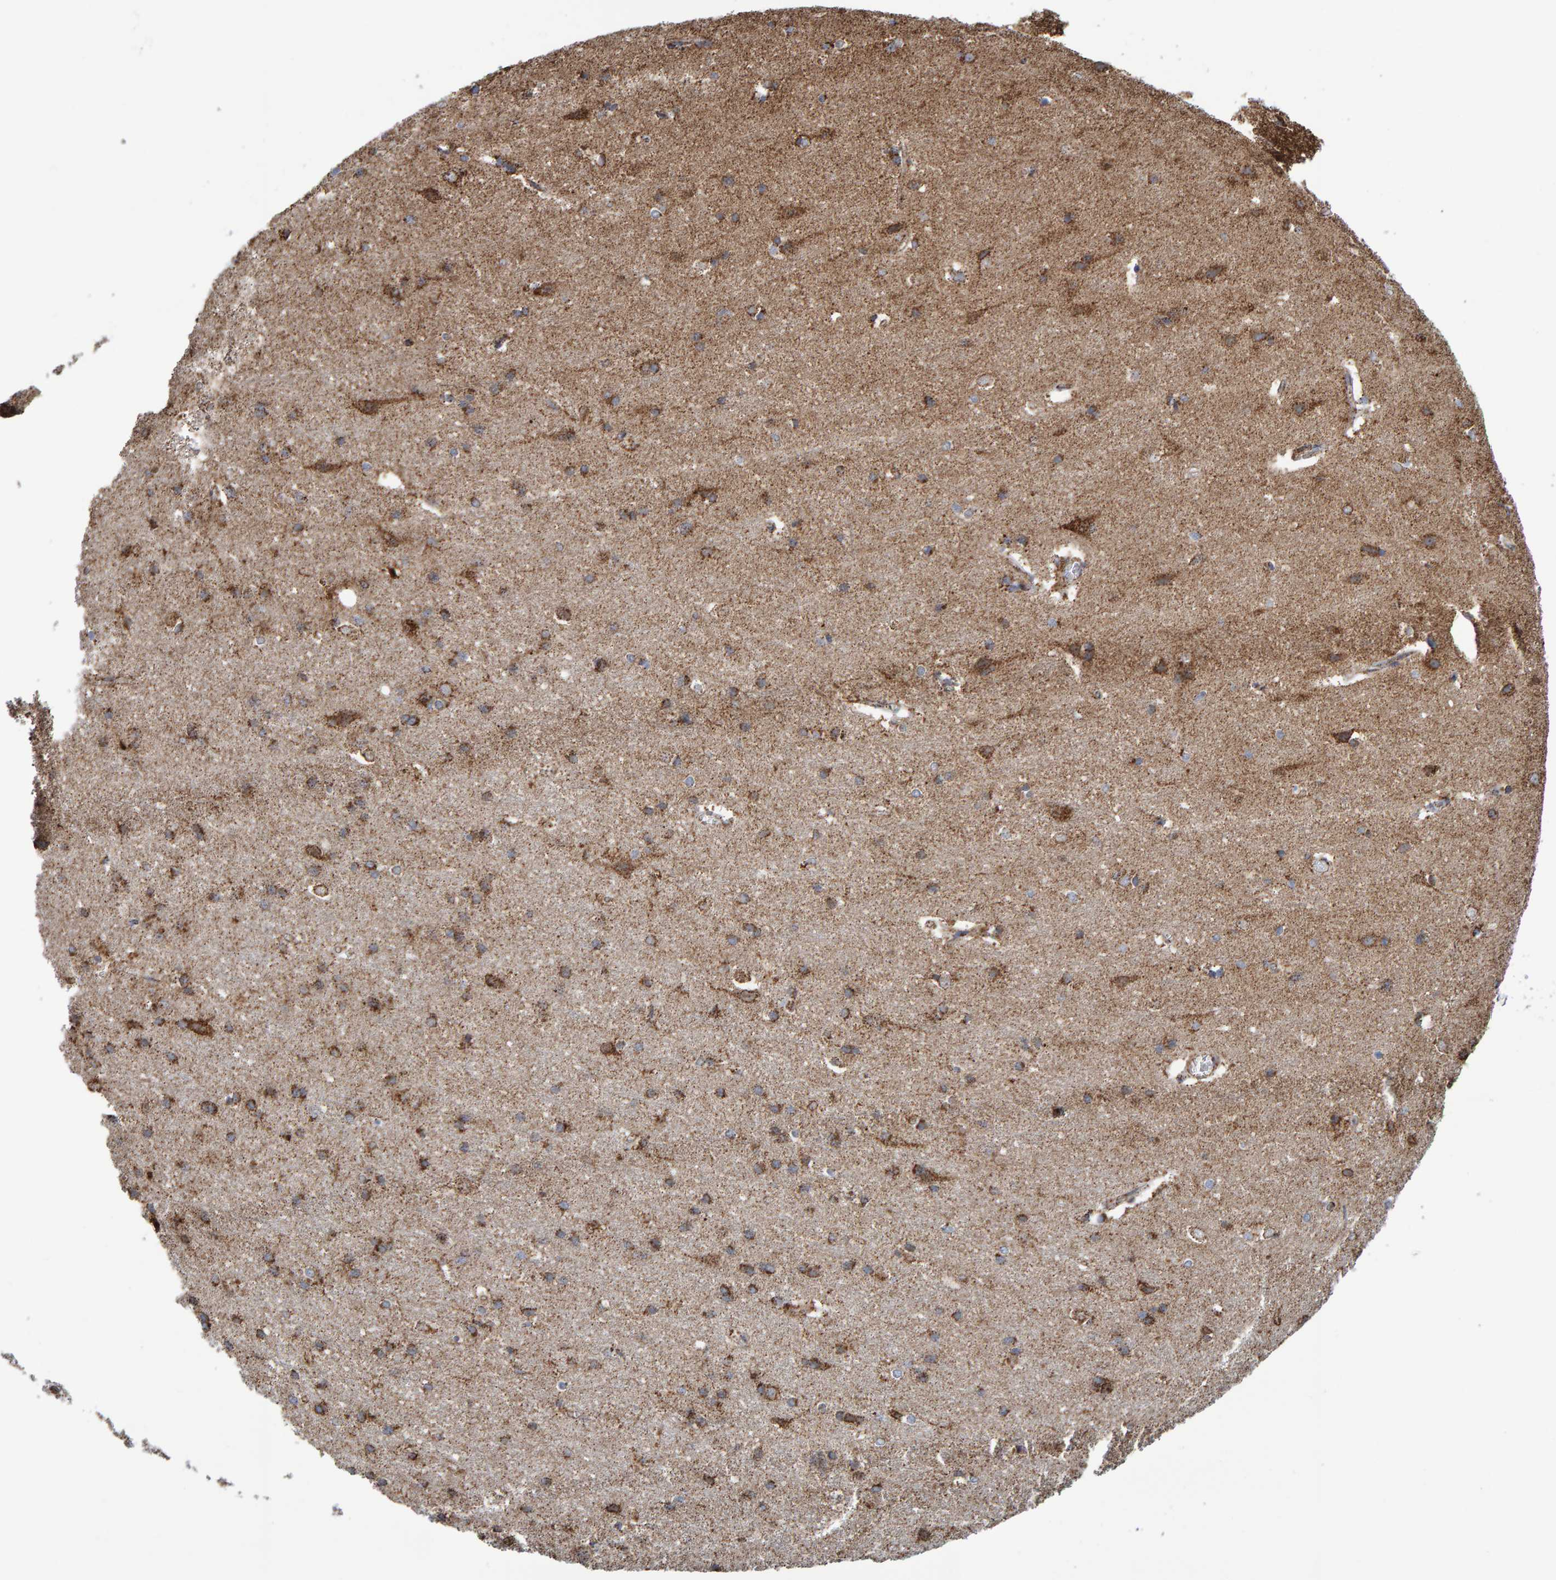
{"staining": {"intensity": "moderate", "quantity": "25%-75%", "location": "cytoplasmic/membranous"}, "tissue": "cerebral cortex", "cell_type": "Endothelial cells", "image_type": "normal", "snomed": [{"axis": "morphology", "description": "Normal tissue, NOS"}, {"axis": "topography", "description": "Cerebral cortex"}], "caption": "Endothelial cells exhibit moderate cytoplasmic/membranous positivity in approximately 25%-75% of cells in normal cerebral cortex.", "gene": "MRPL45", "patient": {"sex": "male", "age": 54}}